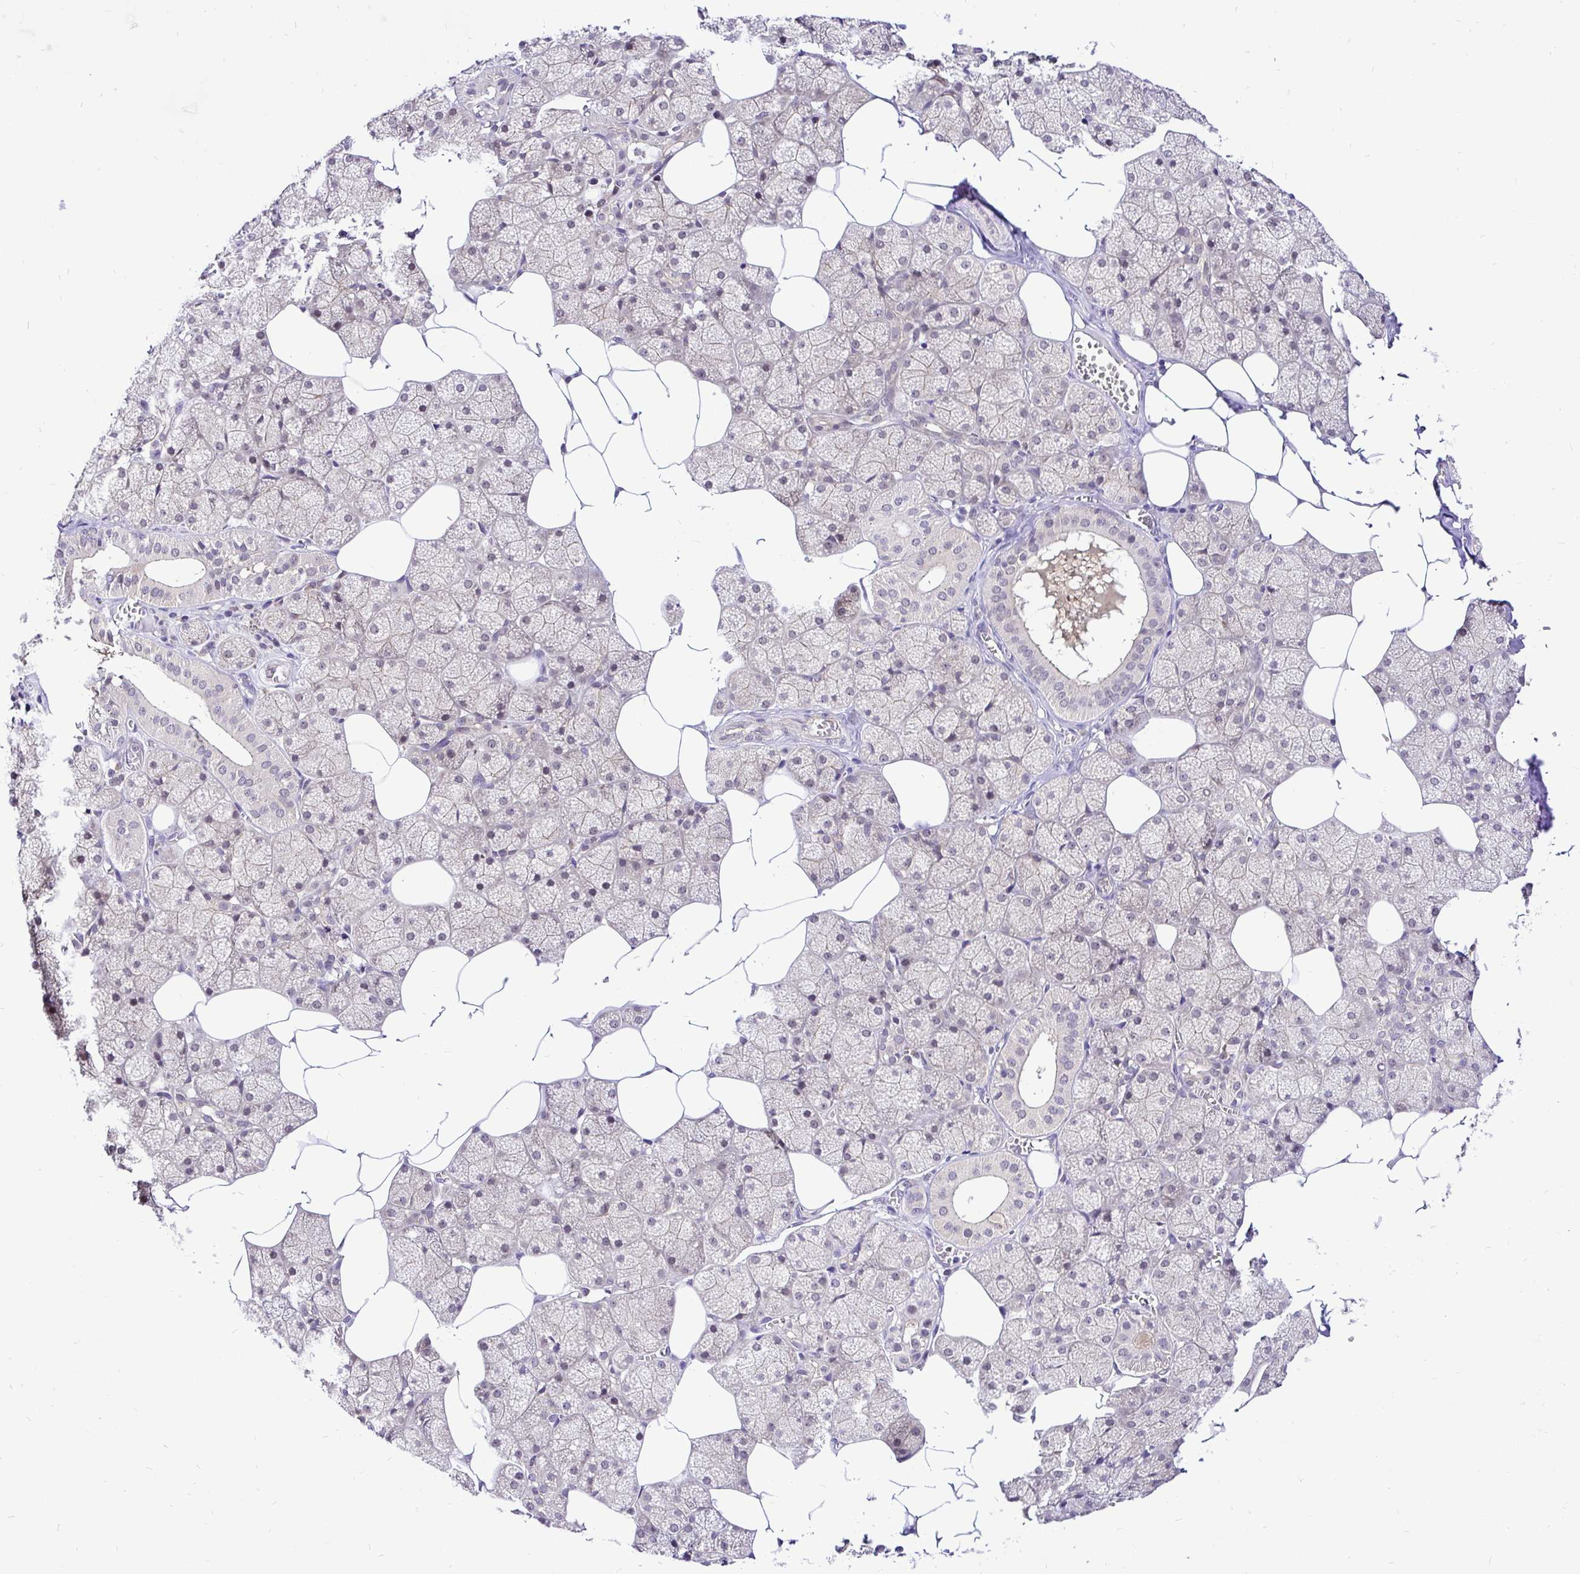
{"staining": {"intensity": "weak", "quantity": "25%-75%", "location": "cytoplasmic/membranous,nuclear"}, "tissue": "salivary gland", "cell_type": "Glandular cells", "image_type": "normal", "snomed": [{"axis": "morphology", "description": "Normal tissue, NOS"}, {"axis": "topography", "description": "Salivary gland"}, {"axis": "topography", "description": "Peripheral nerve tissue"}], "caption": "Protein staining by immunohistochemistry (IHC) reveals weak cytoplasmic/membranous,nuclear expression in approximately 25%-75% of glandular cells in unremarkable salivary gland. Nuclei are stained in blue.", "gene": "UBE2M", "patient": {"sex": "male", "age": 38}}